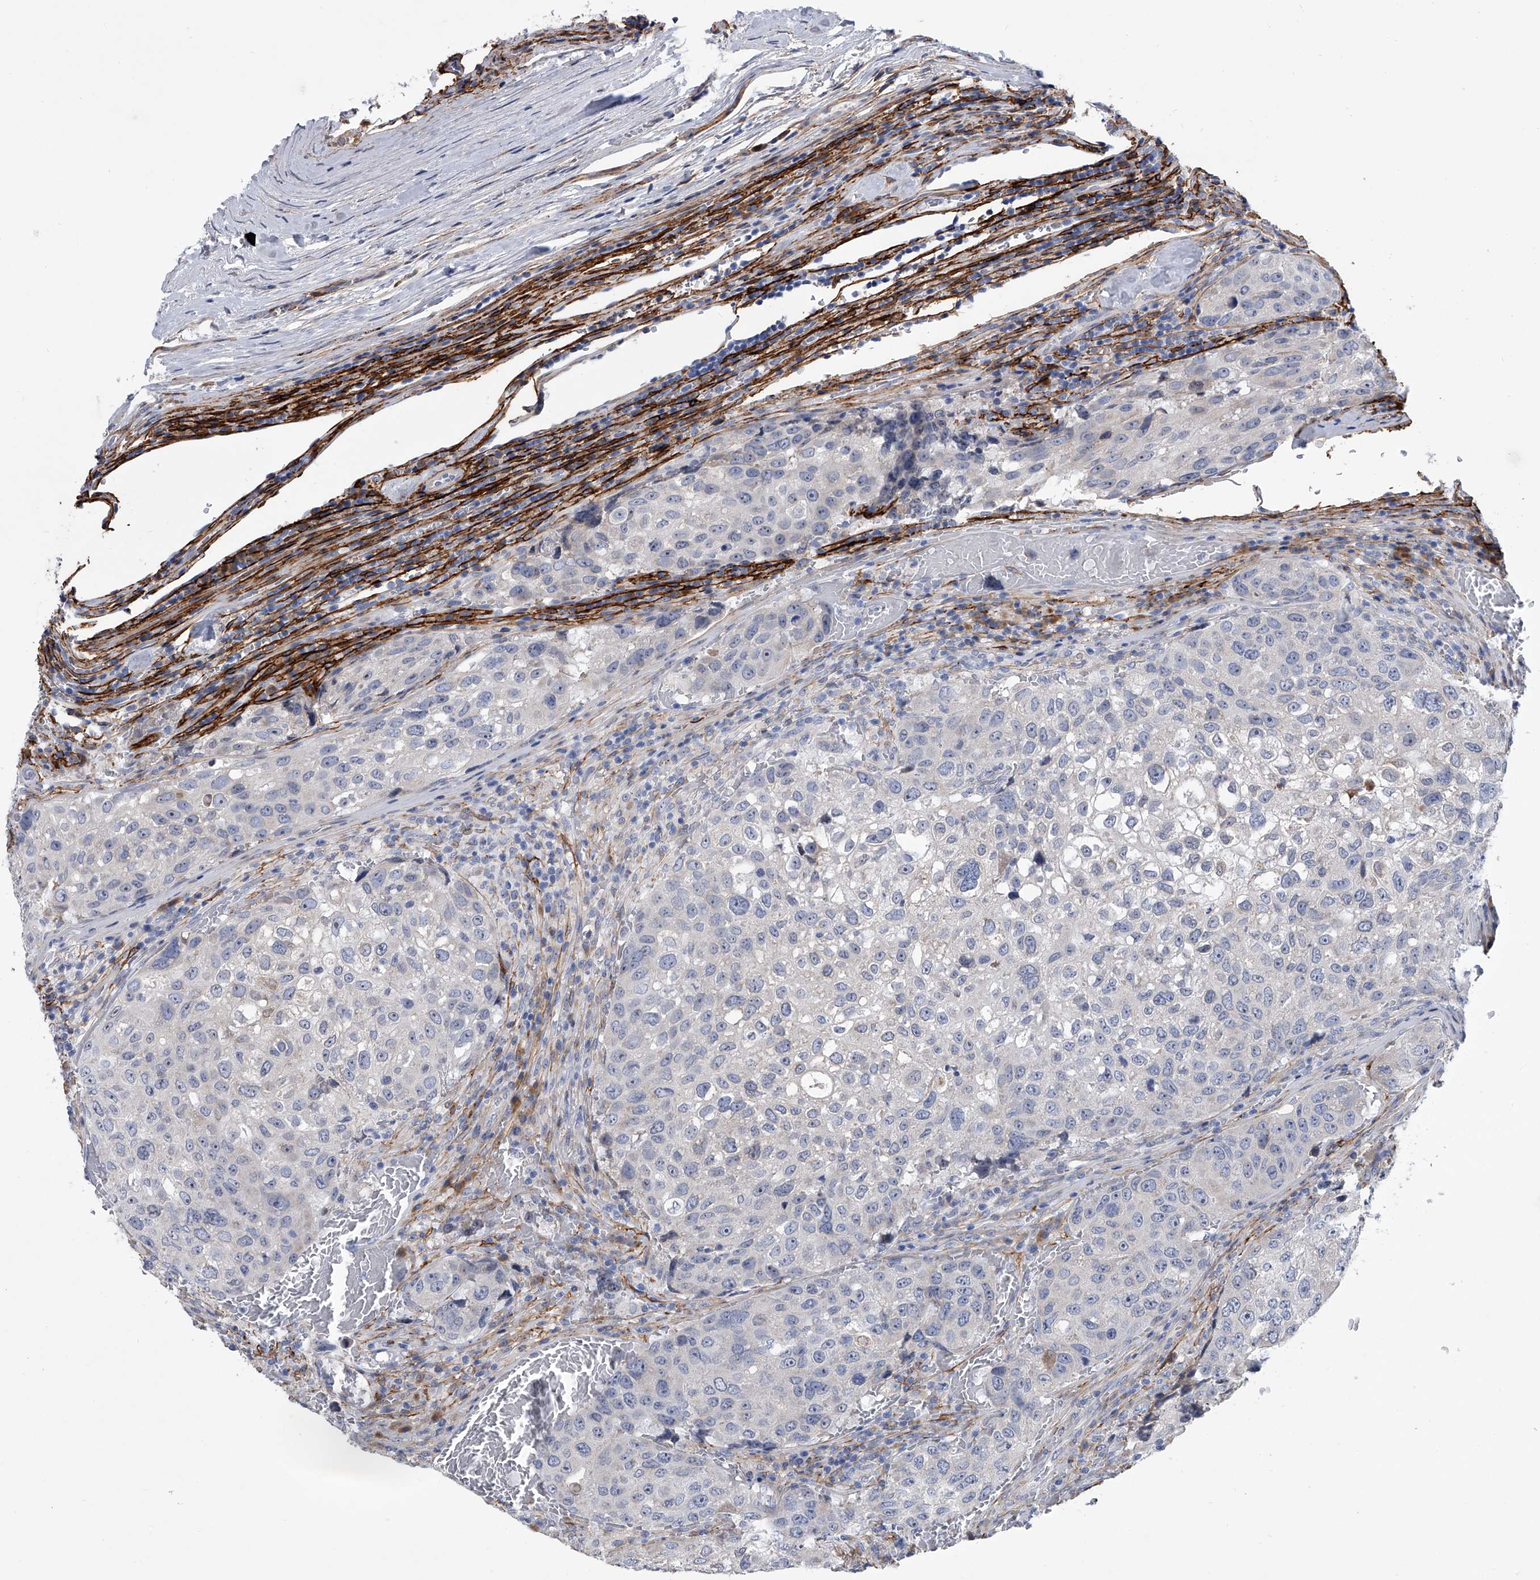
{"staining": {"intensity": "negative", "quantity": "none", "location": "none"}, "tissue": "urothelial cancer", "cell_type": "Tumor cells", "image_type": "cancer", "snomed": [{"axis": "morphology", "description": "Urothelial carcinoma, High grade"}, {"axis": "topography", "description": "Lymph node"}, {"axis": "topography", "description": "Urinary bladder"}], "caption": "This is an IHC image of human urothelial carcinoma (high-grade). There is no expression in tumor cells.", "gene": "ALG14", "patient": {"sex": "male", "age": 51}}